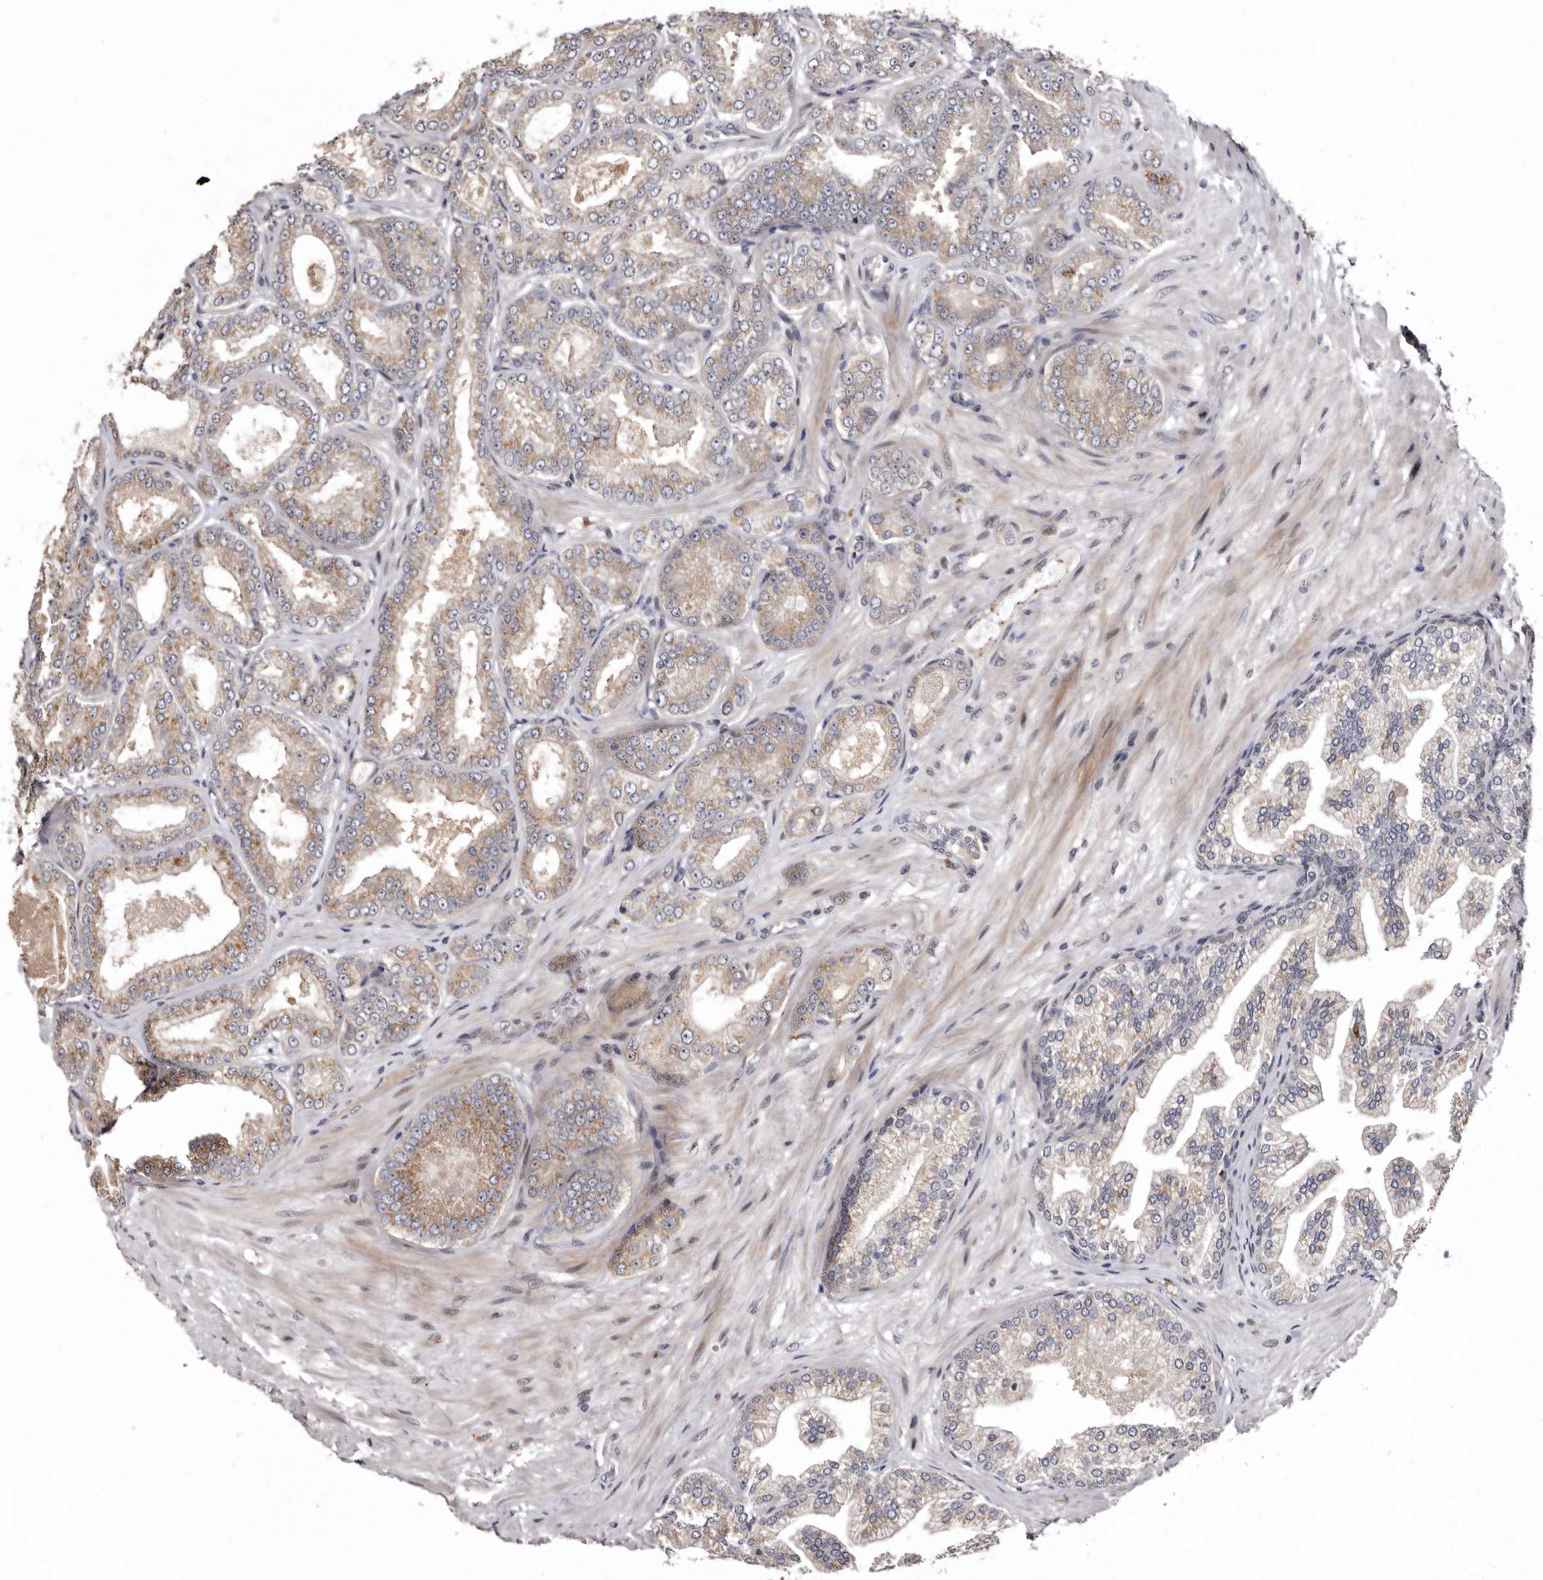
{"staining": {"intensity": "weak", "quantity": ">75%", "location": "cytoplasmic/membranous"}, "tissue": "prostate cancer", "cell_type": "Tumor cells", "image_type": "cancer", "snomed": [{"axis": "morphology", "description": "Adenocarcinoma, Low grade"}, {"axis": "topography", "description": "Prostate"}], "caption": "Immunohistochemical staining of low-grade adenocarcinoma (prostate) shows weak cytoplasmic/membranous protein staining in approximately >75% of tumor cells.", "gene": "FAM91A1", "patient": {"sex": "male", "age": 63}}